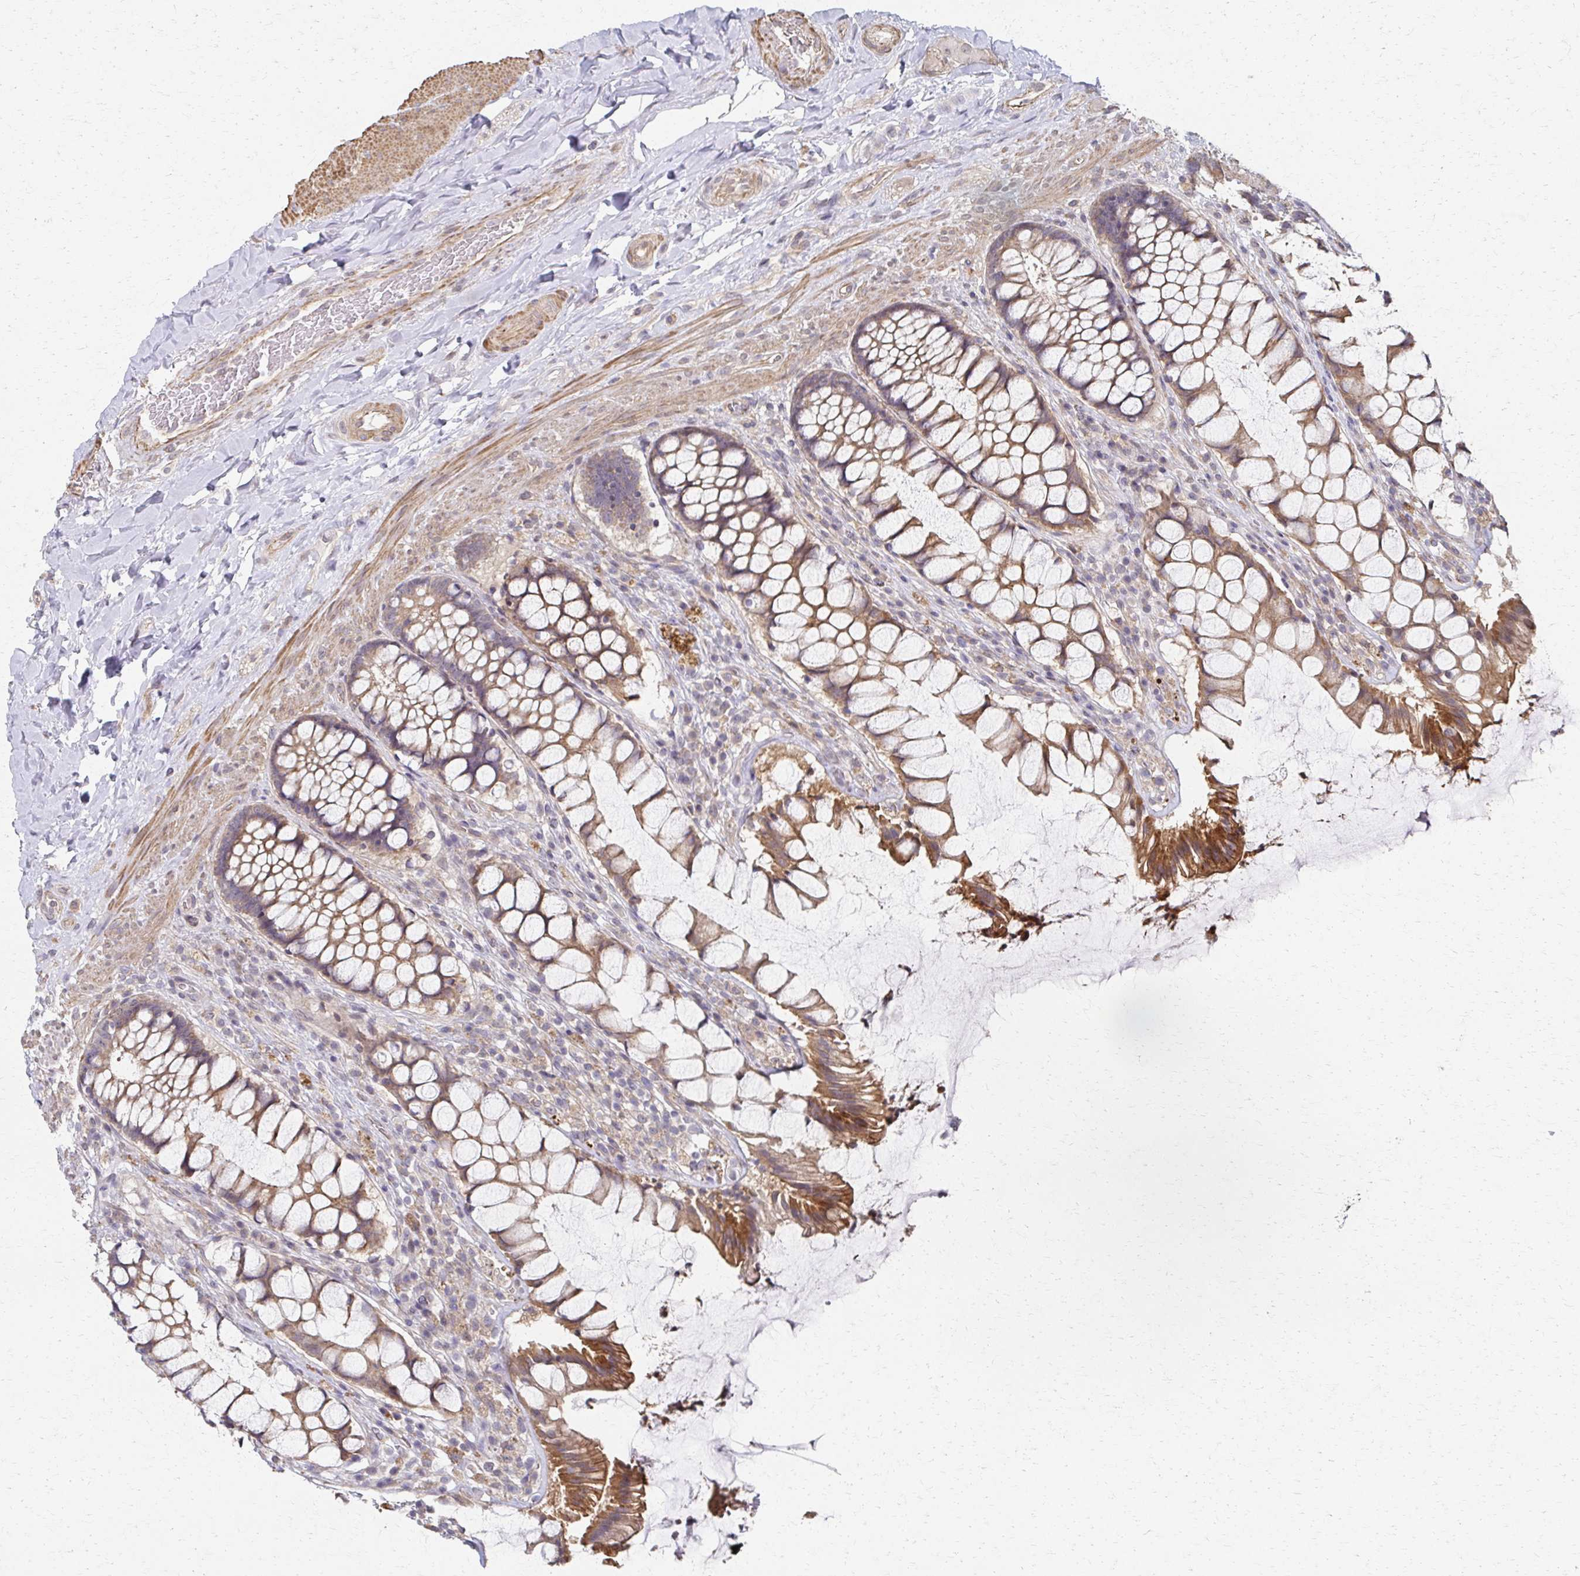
{"staining": {"intensity": "moderate", "quantity": ">75%", "location": "cytoplasmic/membranous"}, "tissue": "rectum", "cell_type": "Glandular cells", "image_type": "normal", "snomed": [{"axis": "morphology", "description": "Normal tissue, NOS"}, {"axis": "topography", "description": "Rectum"}], "caption": "Immunohistochemical staining of normal rectum shows >75% levels of moderate cytoplasmic/membranous protein expression in about >75% of glandular cells.", "gene": "EOLA1", "patient": {"sex": "female", "age": 58}}